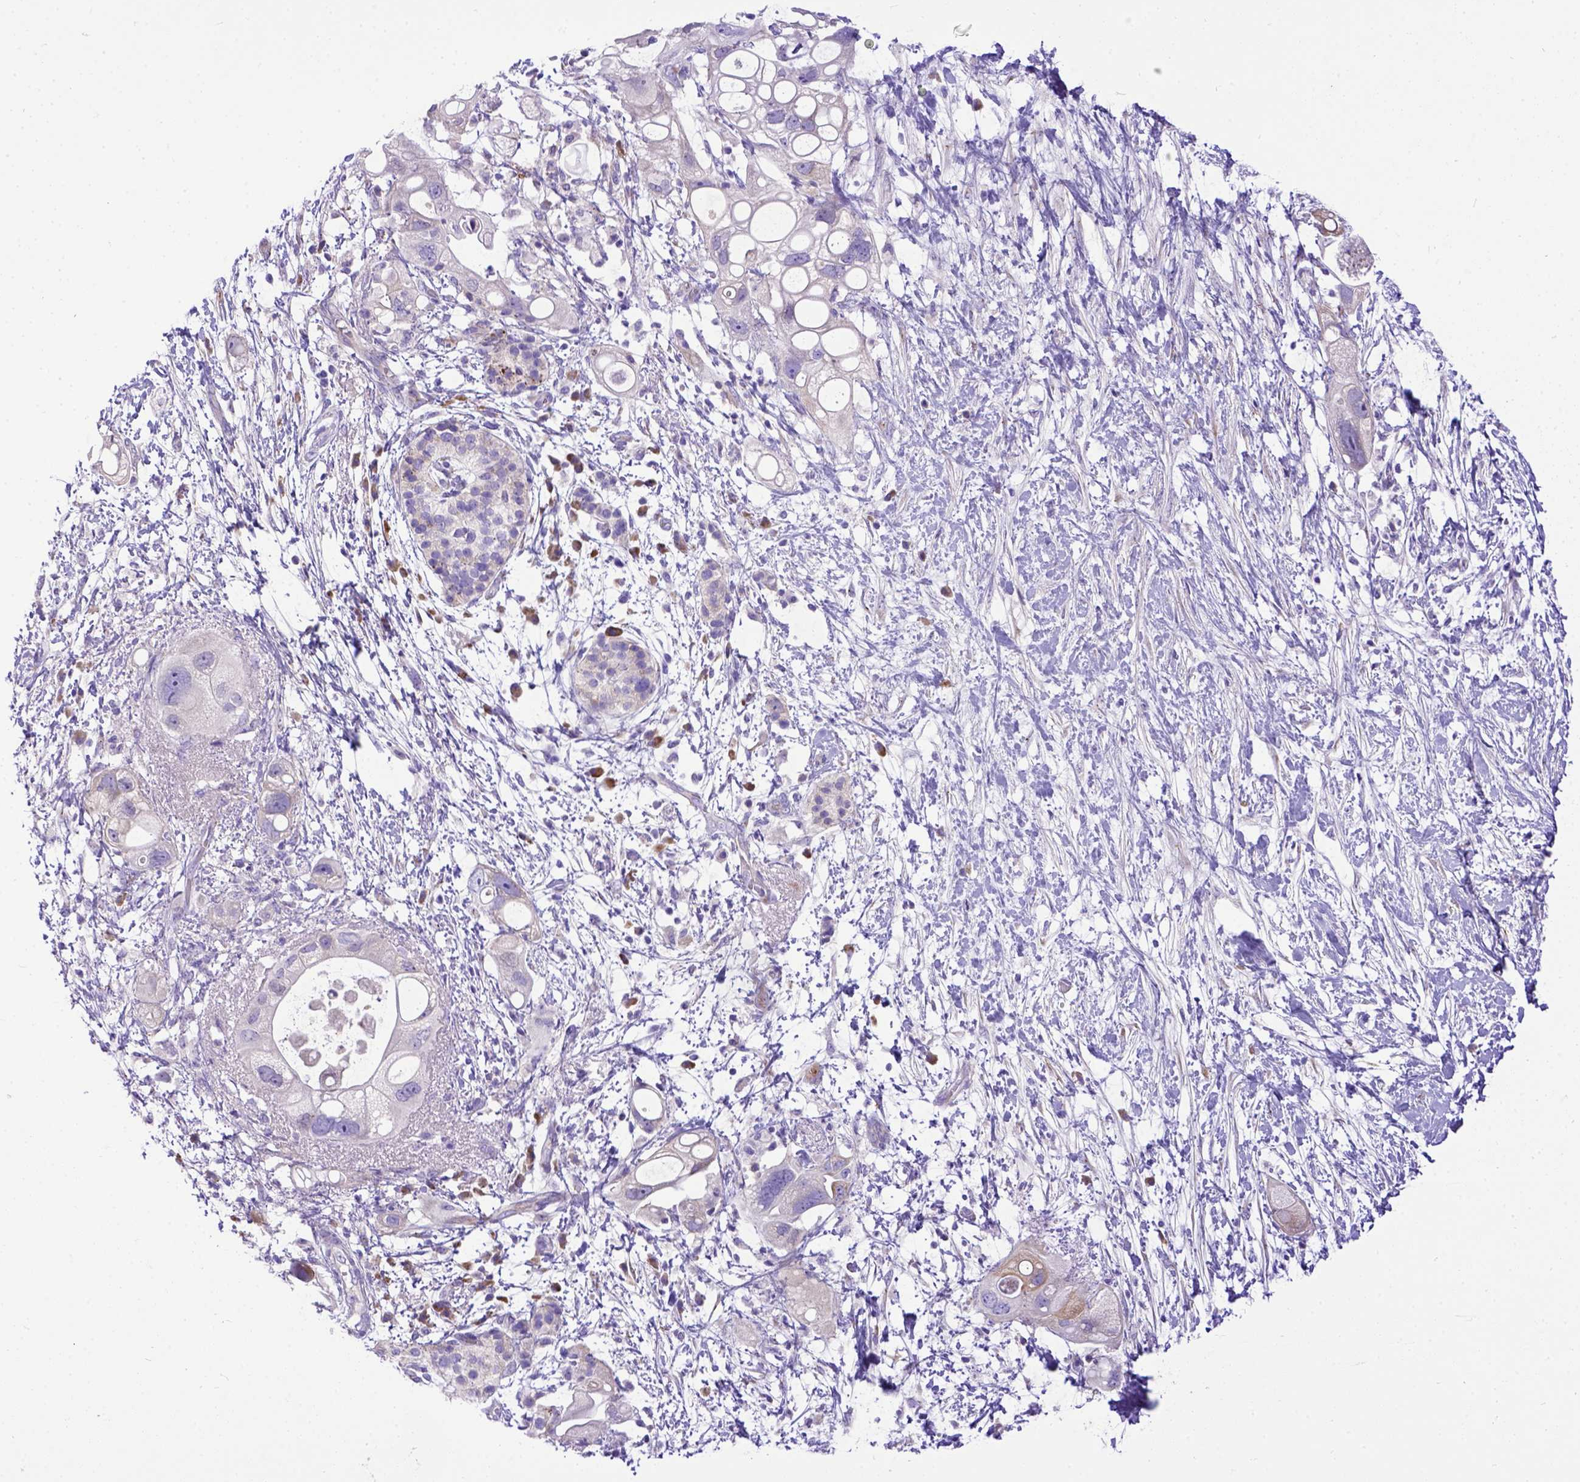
{"staining": {"intensity": "negative", "quantity": "none", "location": "none"}, "tissue": "pancreatic cancer", "cell_type": "Tumor cells", "image_type": "cancer", "snomed": [{"axis": "morphology", "description": "Adenocarcinoma, NOS"}, {"axis": "topography", "description": "Pancreas"}], "caption": "This photomicrograph is of pancreatic cancer (adenocarcinoma) stained with IHC to label a protein in brown with the nuclei are counter-stained blue. There is no positivity in tumor cells. Nuclei are stained in blue.", "gene": "CFAP300", "patient": {"sex": "female", "age": 72}}